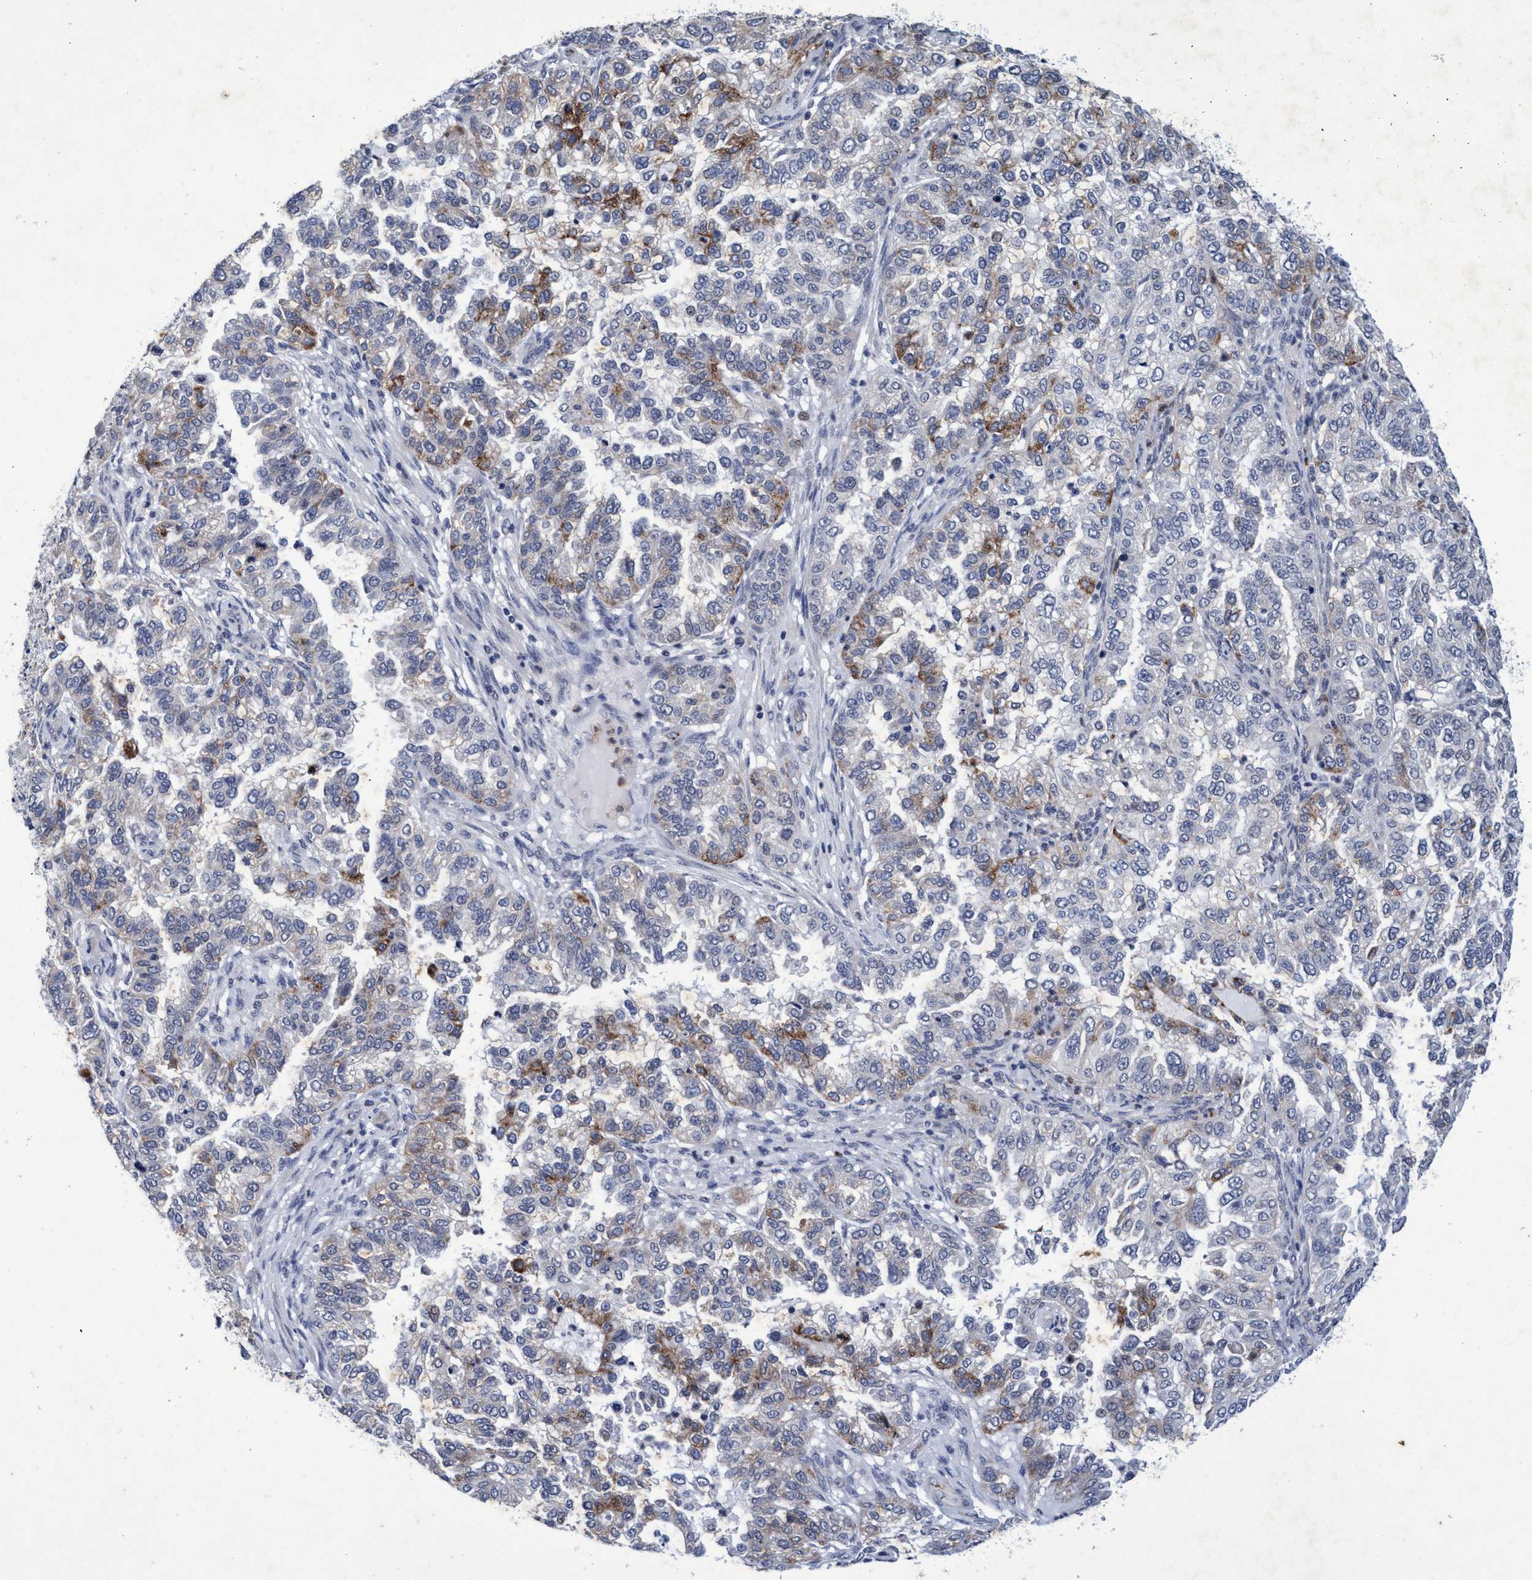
{"staining": {"intensity": "moderate", "quantity": "<25%", "location": "cytoplasmic/membranous"}, "tissue": "endometrial cancer", "cell_type": "Tumor cells", "image_type": "cancer", "snomed": [{"axis": "morphology", "description": "Adenocarcinoma, NOS"}, {"axis": "topography", "description": "Endometrium"}], "caption": "IHC histopathology image of neoplastic tissue: adenocarcinoma (endometrial) stained using immunohistochemistry demonstrates low levels of moderate protein expression localized specifically in the cytoplasmic/membranous of tumor cells, appearing as a cytoplasmic/membranous brown color.", "gene": "GRB14", "patient": {"sex": "female", "age": 85}}